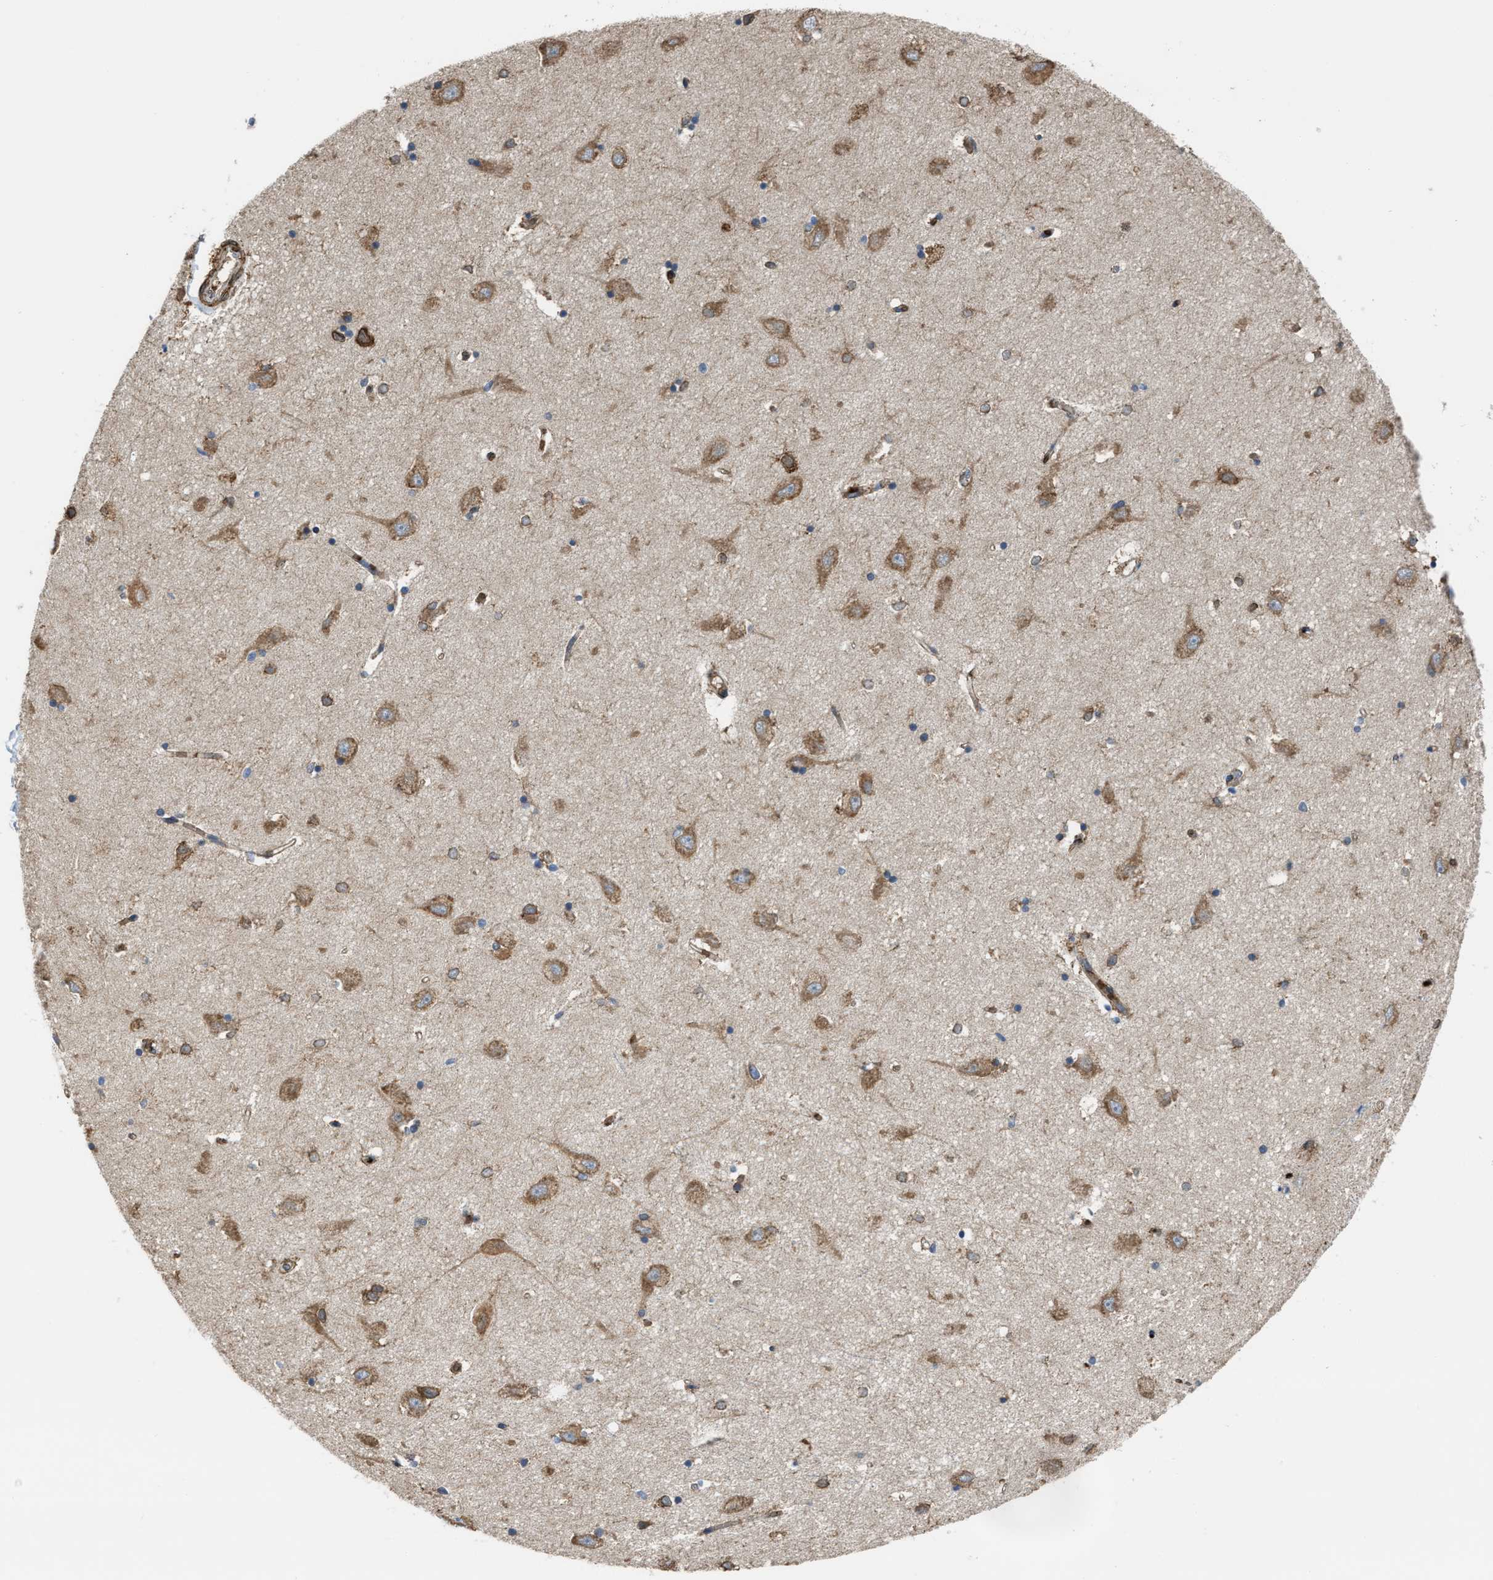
{"staining": {"intensity": "moderate", "quantity": "<25%", "location": "cytoplasmic/membranous"}, "tissue": "hippocampus", "cell_type": "Glial cells", "image_type": "normal", "snomed": [{"axis": "morphology", "description": "Normal tissue, NOS"}, {"axis": "topography", "description": "Hippocampus"}], "caption": "Hippocampus stained with immunohistochemistry (IHC) shows moderate cytoplasmic/membranous expression in about <25% of glial cells.", "gene": "SELENOM", "patient": {"sex": "male", "age": 45}}